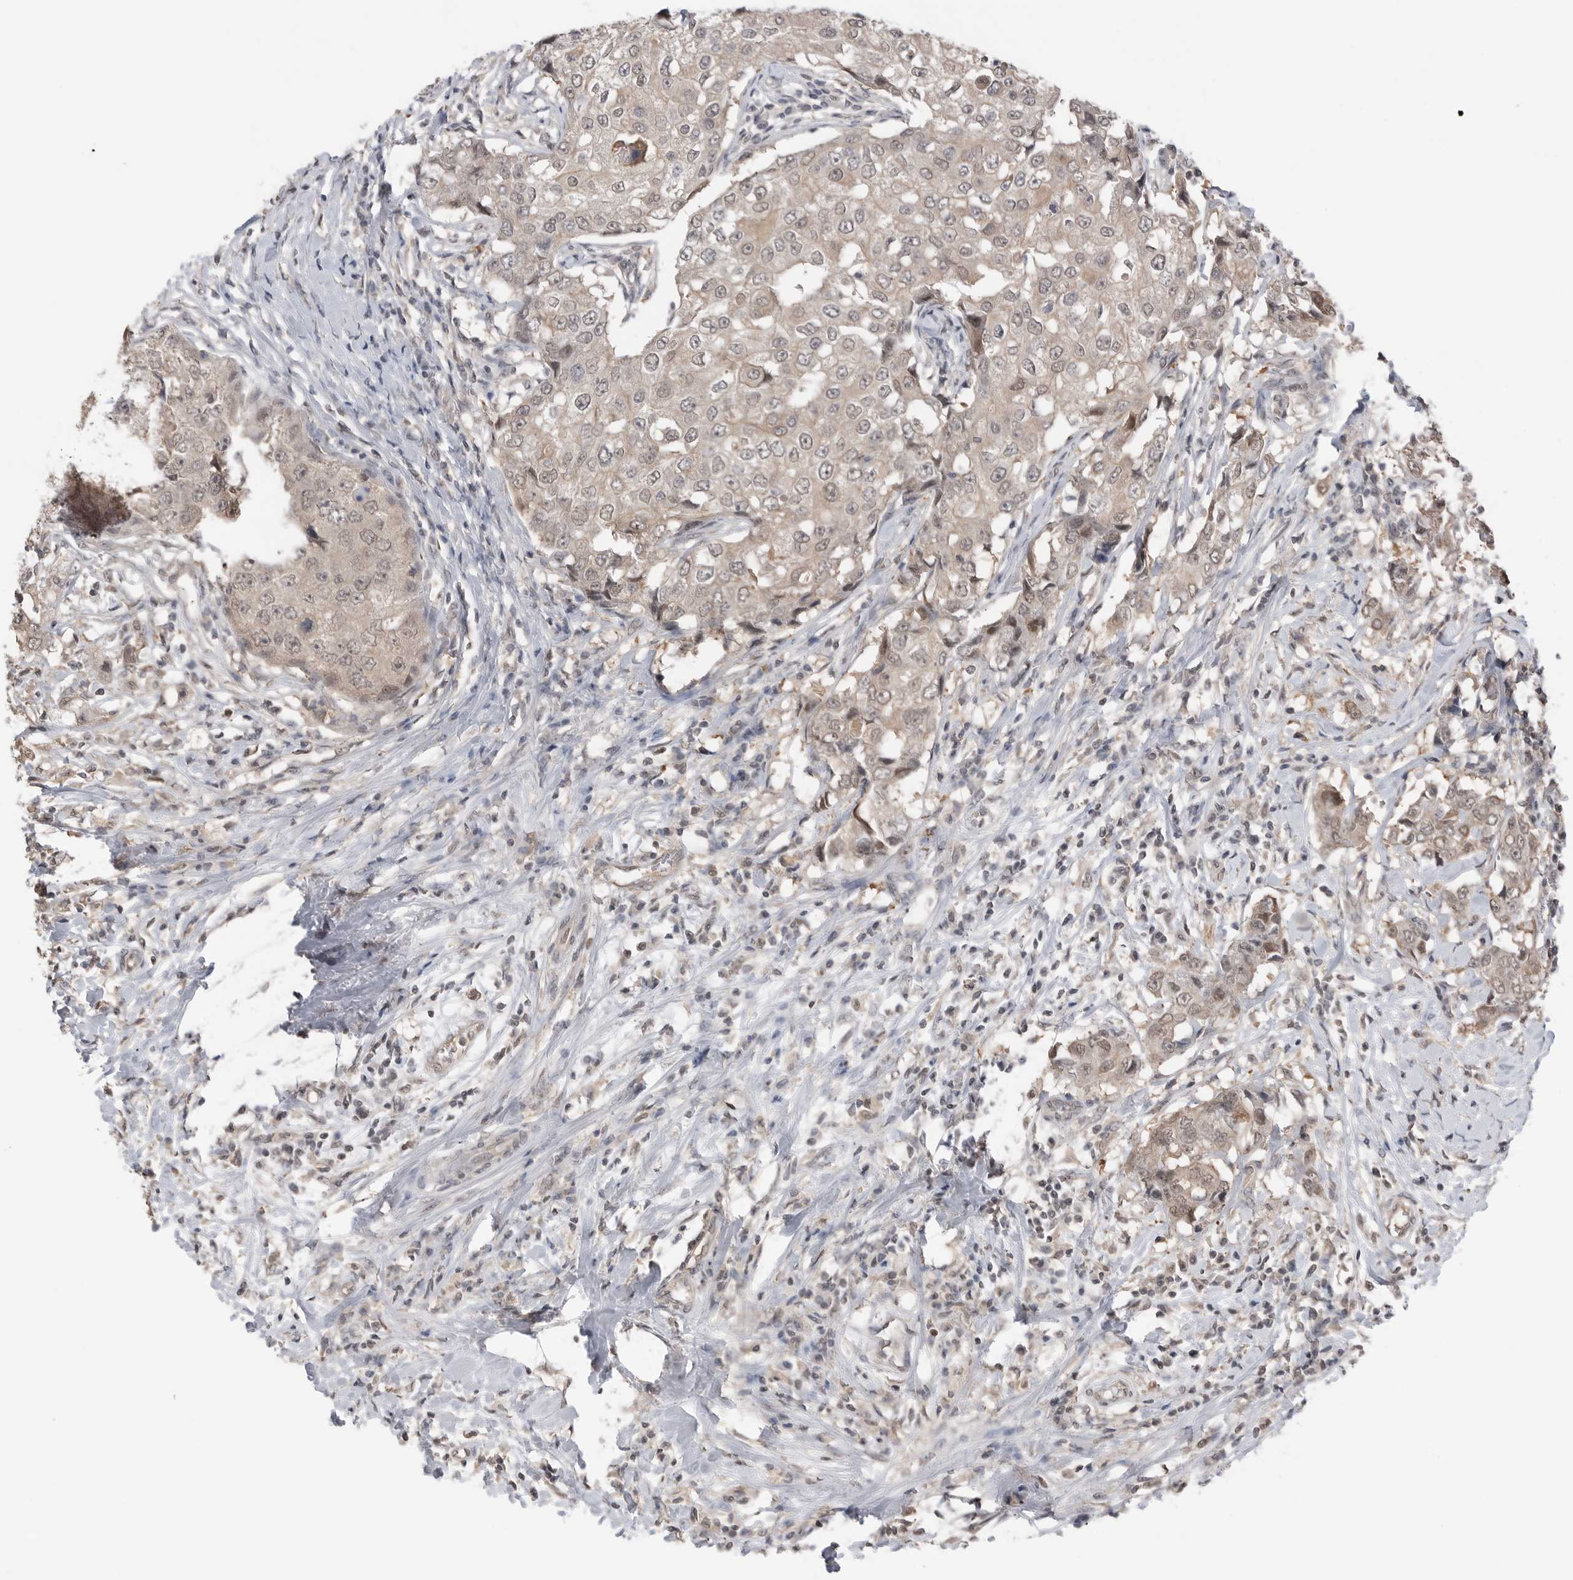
{"staining": {"intensity": "weak", "quantity": "25%-75%", "location": "cytoplasmic/membranous,nuclear"}, "tissue": "breast cancer", "cell_type": "Tumor cells", "image_type": "cancer", "snomed": [{"axis": "morphology", "description": "Duct carcinoma"}, {"axis": "topography", "description": "Breast"}], "caption": "Breast cancer (intraductal carcinoma) tissue shows weak cytoplasmic/membranous and nuclear staining in approximately 25%-75% of tumor cells, visualized by immunohistochemistry.", "gene": "PEAK1", "patient": {"sex": "female", "age": 27}}